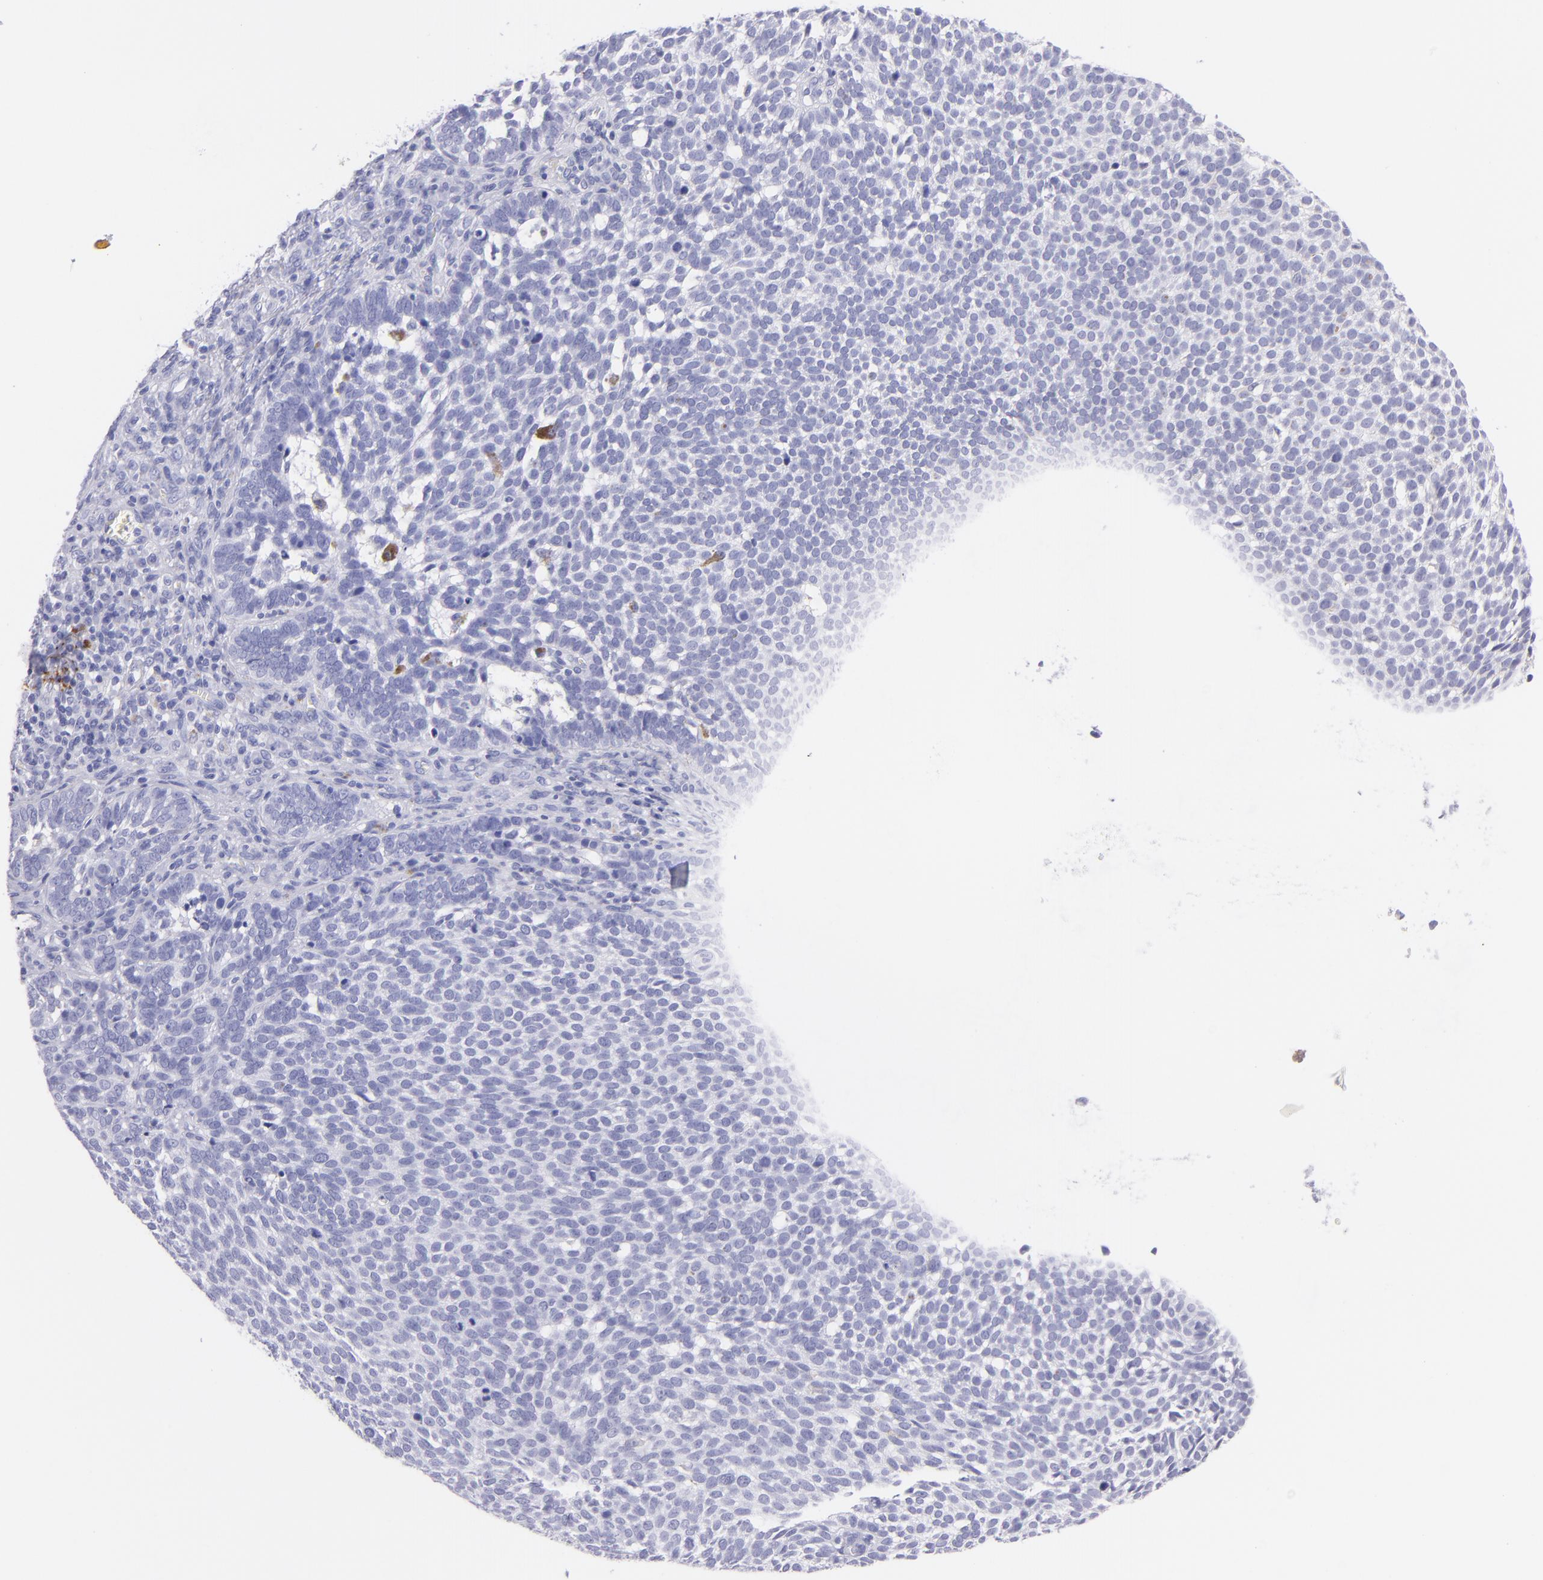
{"staining": {"intensity": "negative", "quantity": "none", "location": "none"}, "tissue": "skin cancer", "cell_type": "Tumor cells", "image_type": "cancer", "snomed": [{"axis": "morphology", "description": "Basal cell carcinoma"}, {"axis": "topography", "description": "Skin"}], "caption": "Skin cancer was stained to show a protein in brown. There is no significant expression in tumor cells.", "gene": "CNP", "patient": {"sex": "male", "age": 63}}